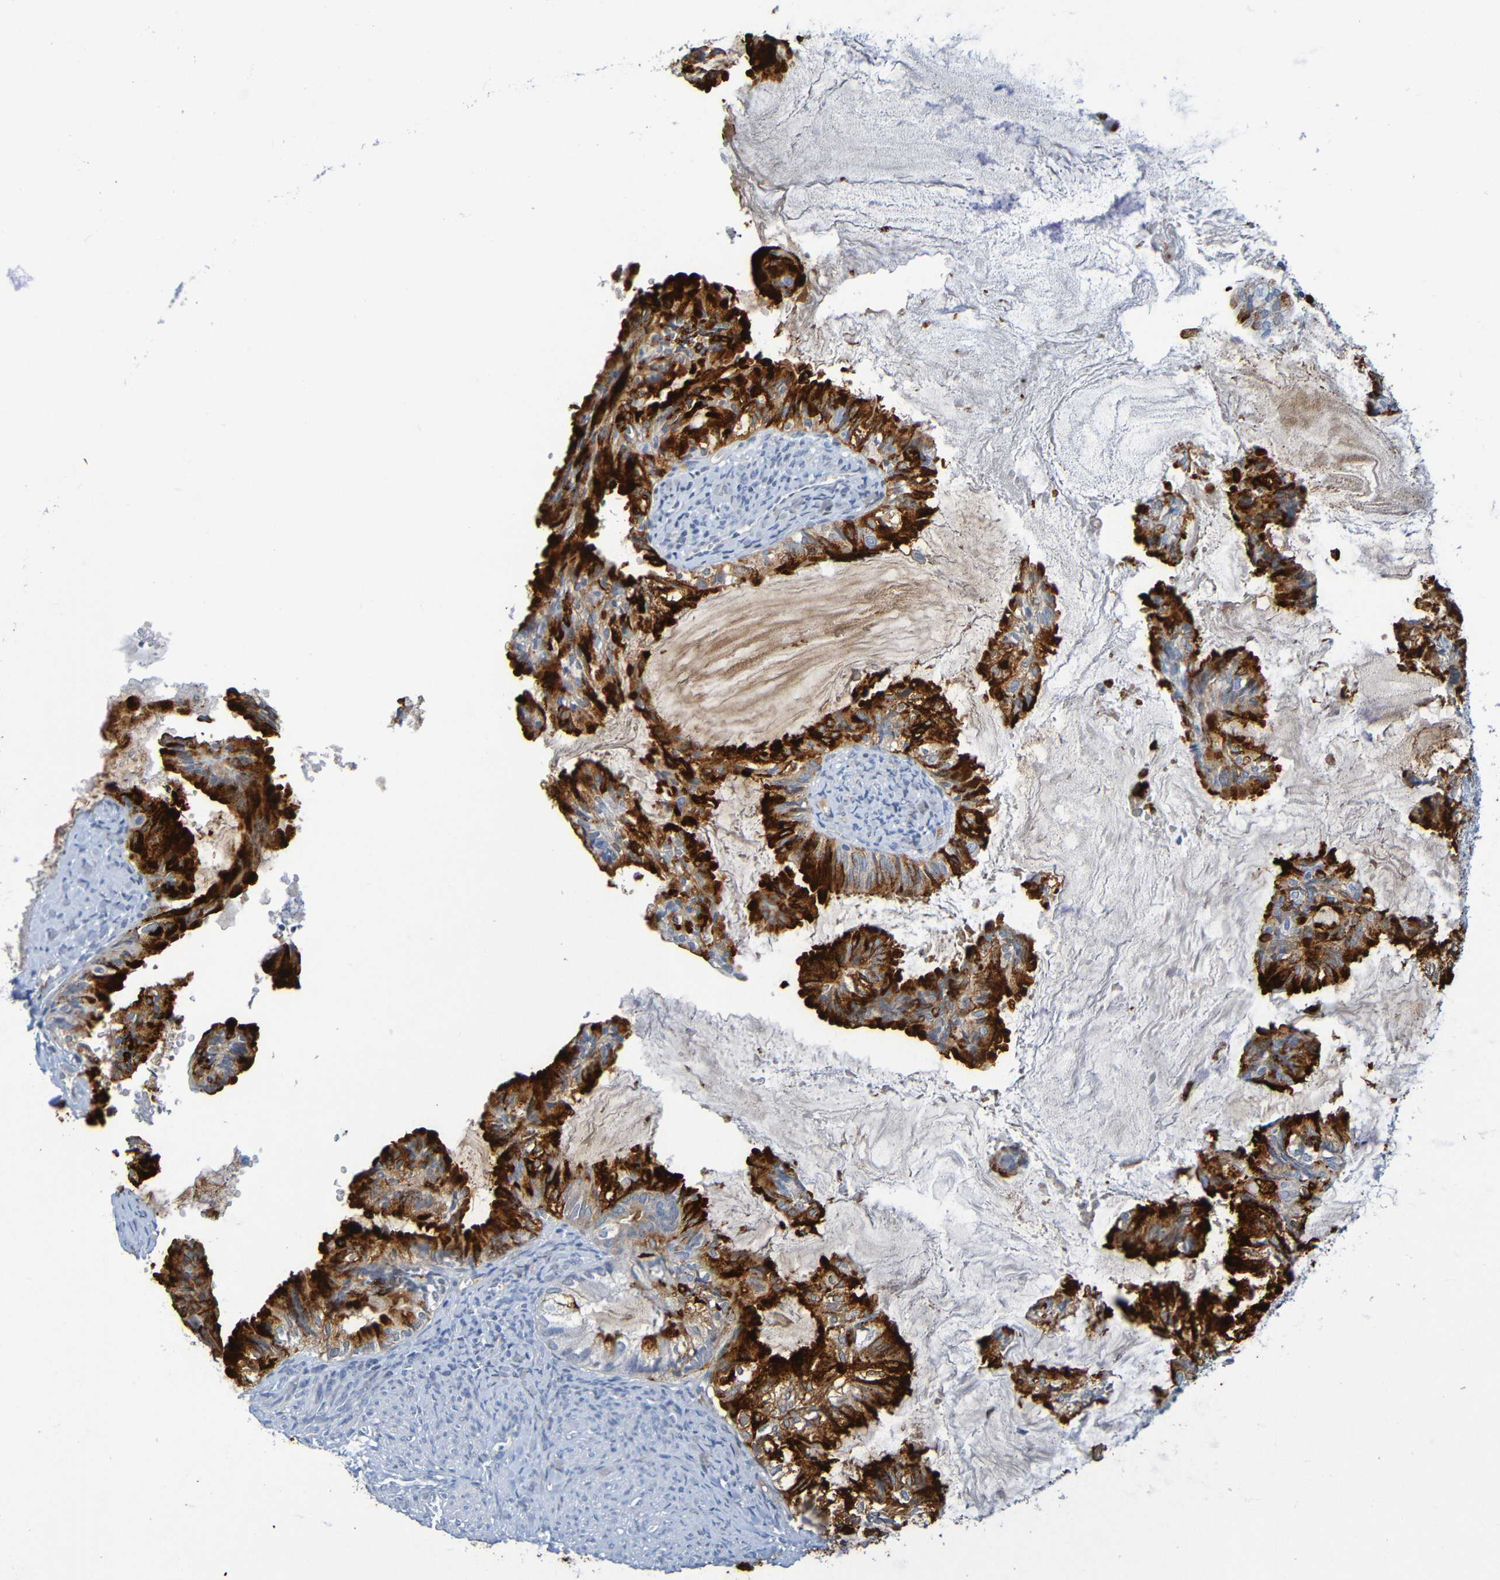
{"staining": {"intensity": "strong", "quantity": ">75%", "location": "cytoplasmic/membranous"}, "tissue": "cervical cancer", "cell_type": "Tumor cells", "image_type": "cancer", "snomed": [{"axis": "morphology", "description": "Normal tissue, NOS"}, {"axis": "morphology", "description": "Adenocarcinoma, NOS"}, {"axis": "topography", "description": "Cervix"}, {"axis": "topography", "description": "Endometrium"}], "caption": "A high amount of strong cytoplasmic/membranous expression is present in approximately >75% of tumor cells in cervical adenocarcinoma tissue.", "gene": "IL10", "patient": {"sex": "female", "age": 86}}